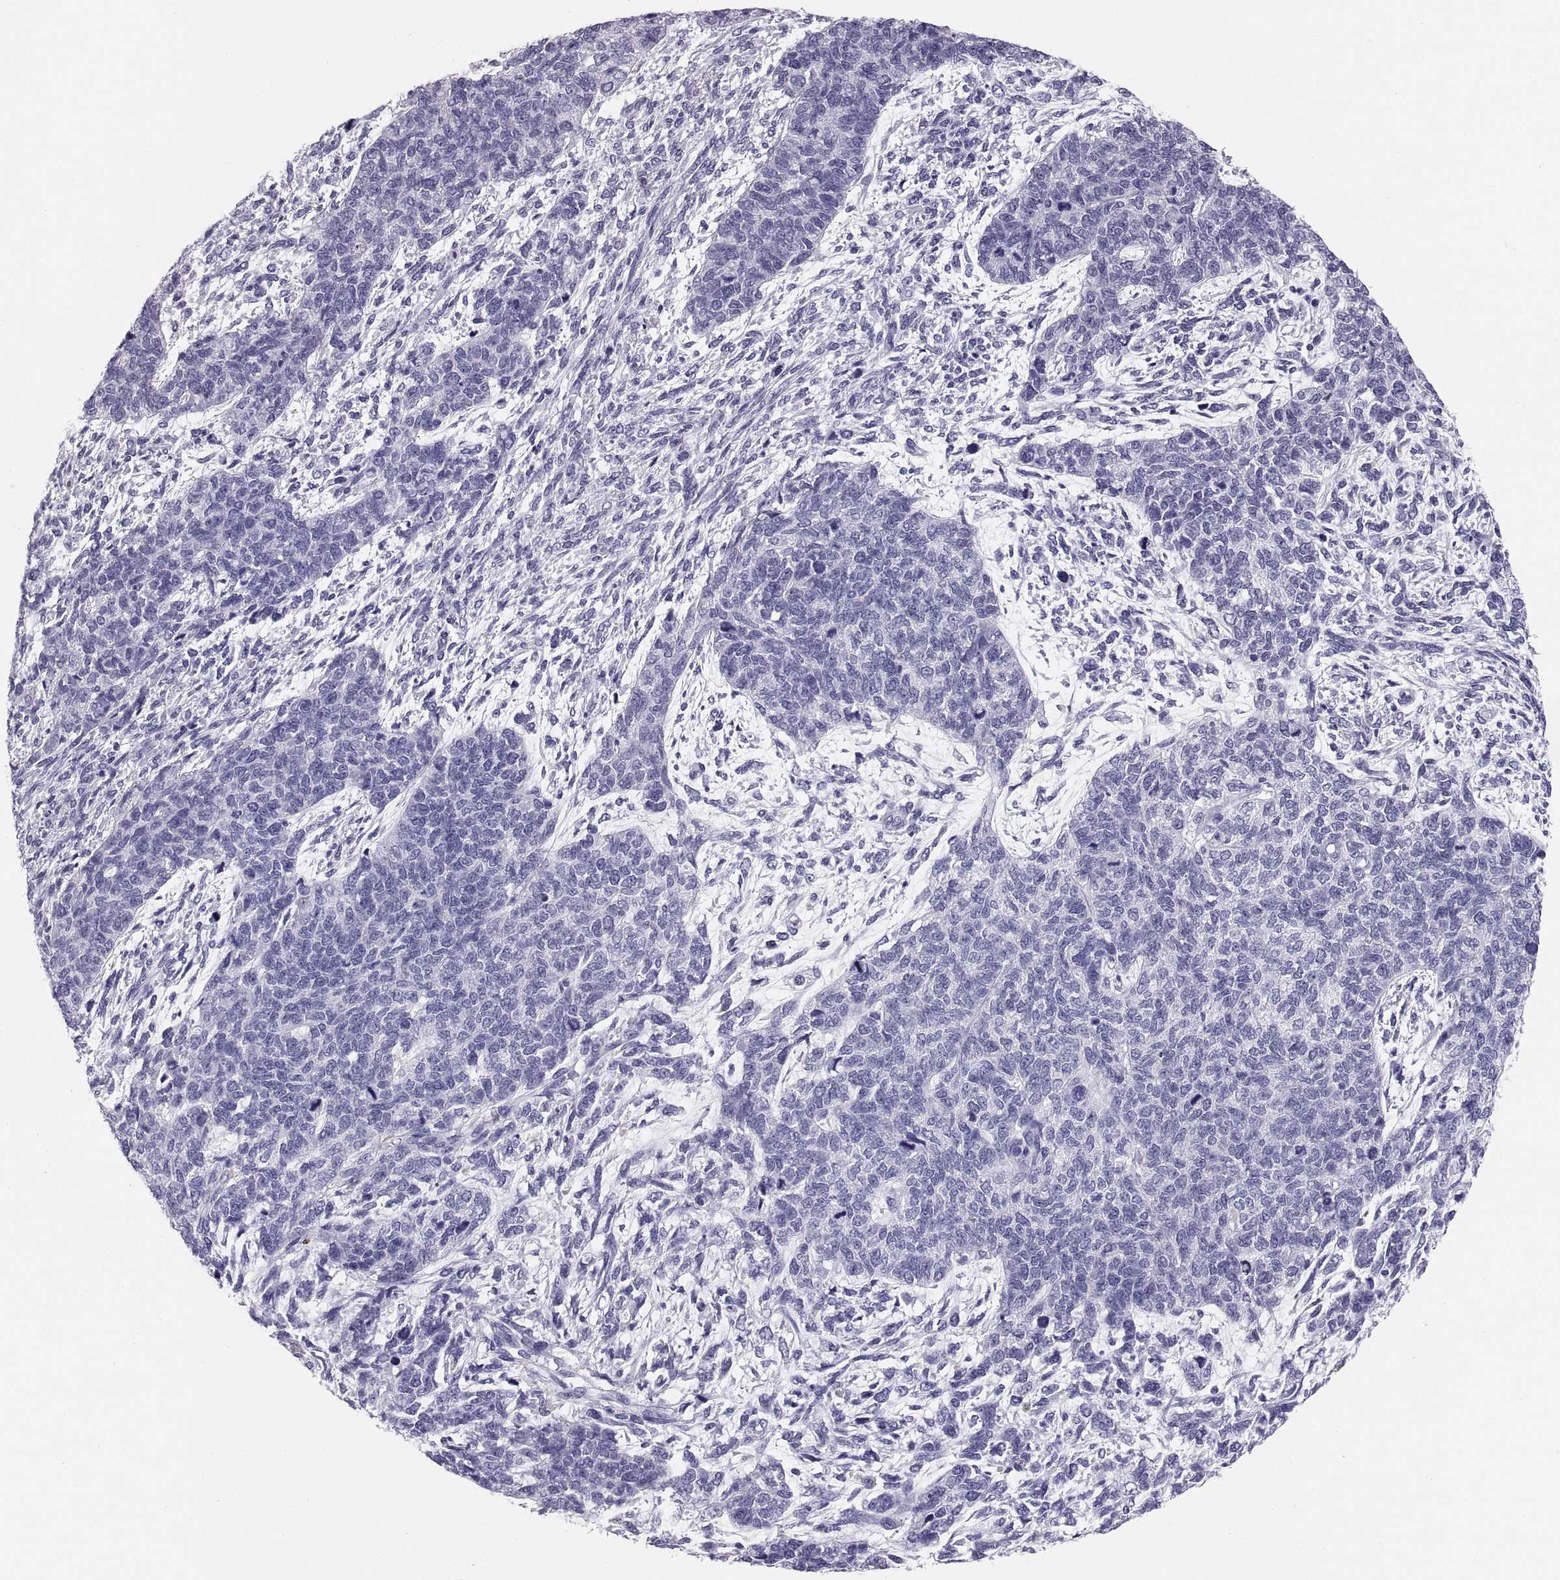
{"staining": {"intensity": "negative", "quantity": "none", "location": "none"}, "tissue": "cervical cancer", "cell_type": "Tumor cells", "image_type": "cancer", "snomed": [{"axis": "morphology", "description": "Squamous cell carcinoma, NOS"}, {"axis": "topography", "description": "Cervix"}], "caption": "Immunohistochemistry (IHC) photomicrograph of neoplastic tissue: human cervical cancer stained with DAB (3,3'-diaminobenzidine) demonstrates no significant protein staining in tumor cells.", "gene": "PAX2", "patient": {"sex": "female", "age": 63}}